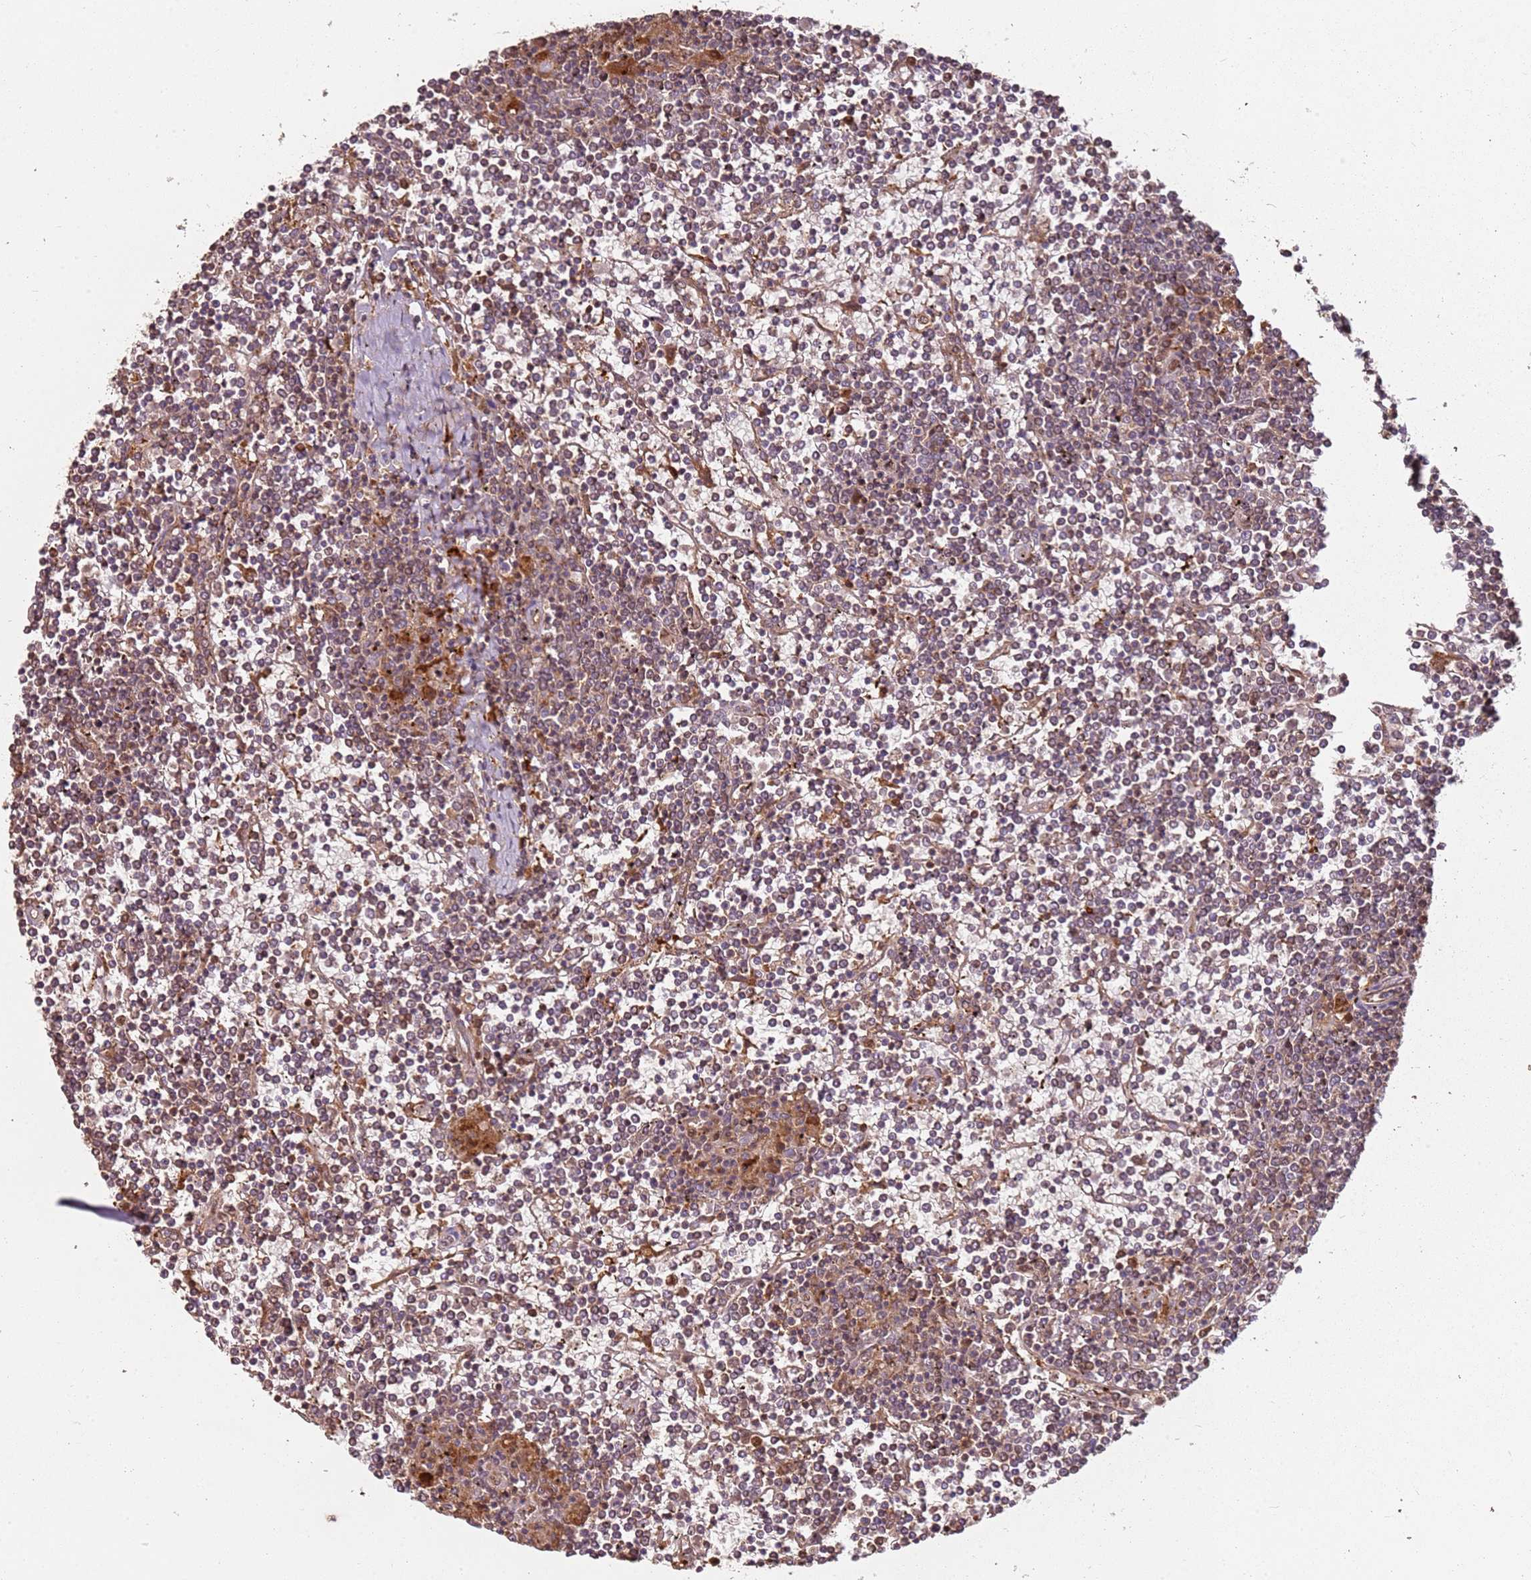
{"staining": {"intensity": "moderate", "quantity": "25%-75%", "location": "cytoplasmic/membranous"}, "tissue": "lymphoma", "cell_type": "Tumor cells", "image_type": "cancer", "snomed": [{"axis": "morphology", "description": "Malignant lymphoma, non-Hodgkin's type, Low grade"}, {"axis": "topography", "description": "Spleen"}], "caption": "Brown immunohistochemical staining in human lymphoma displays moderate cytoplasmic/membranous staining in about 25%-75% of tumor cells.", "gene": "SCGB2B2", "patient": {"sex": "female", "age": 19}}